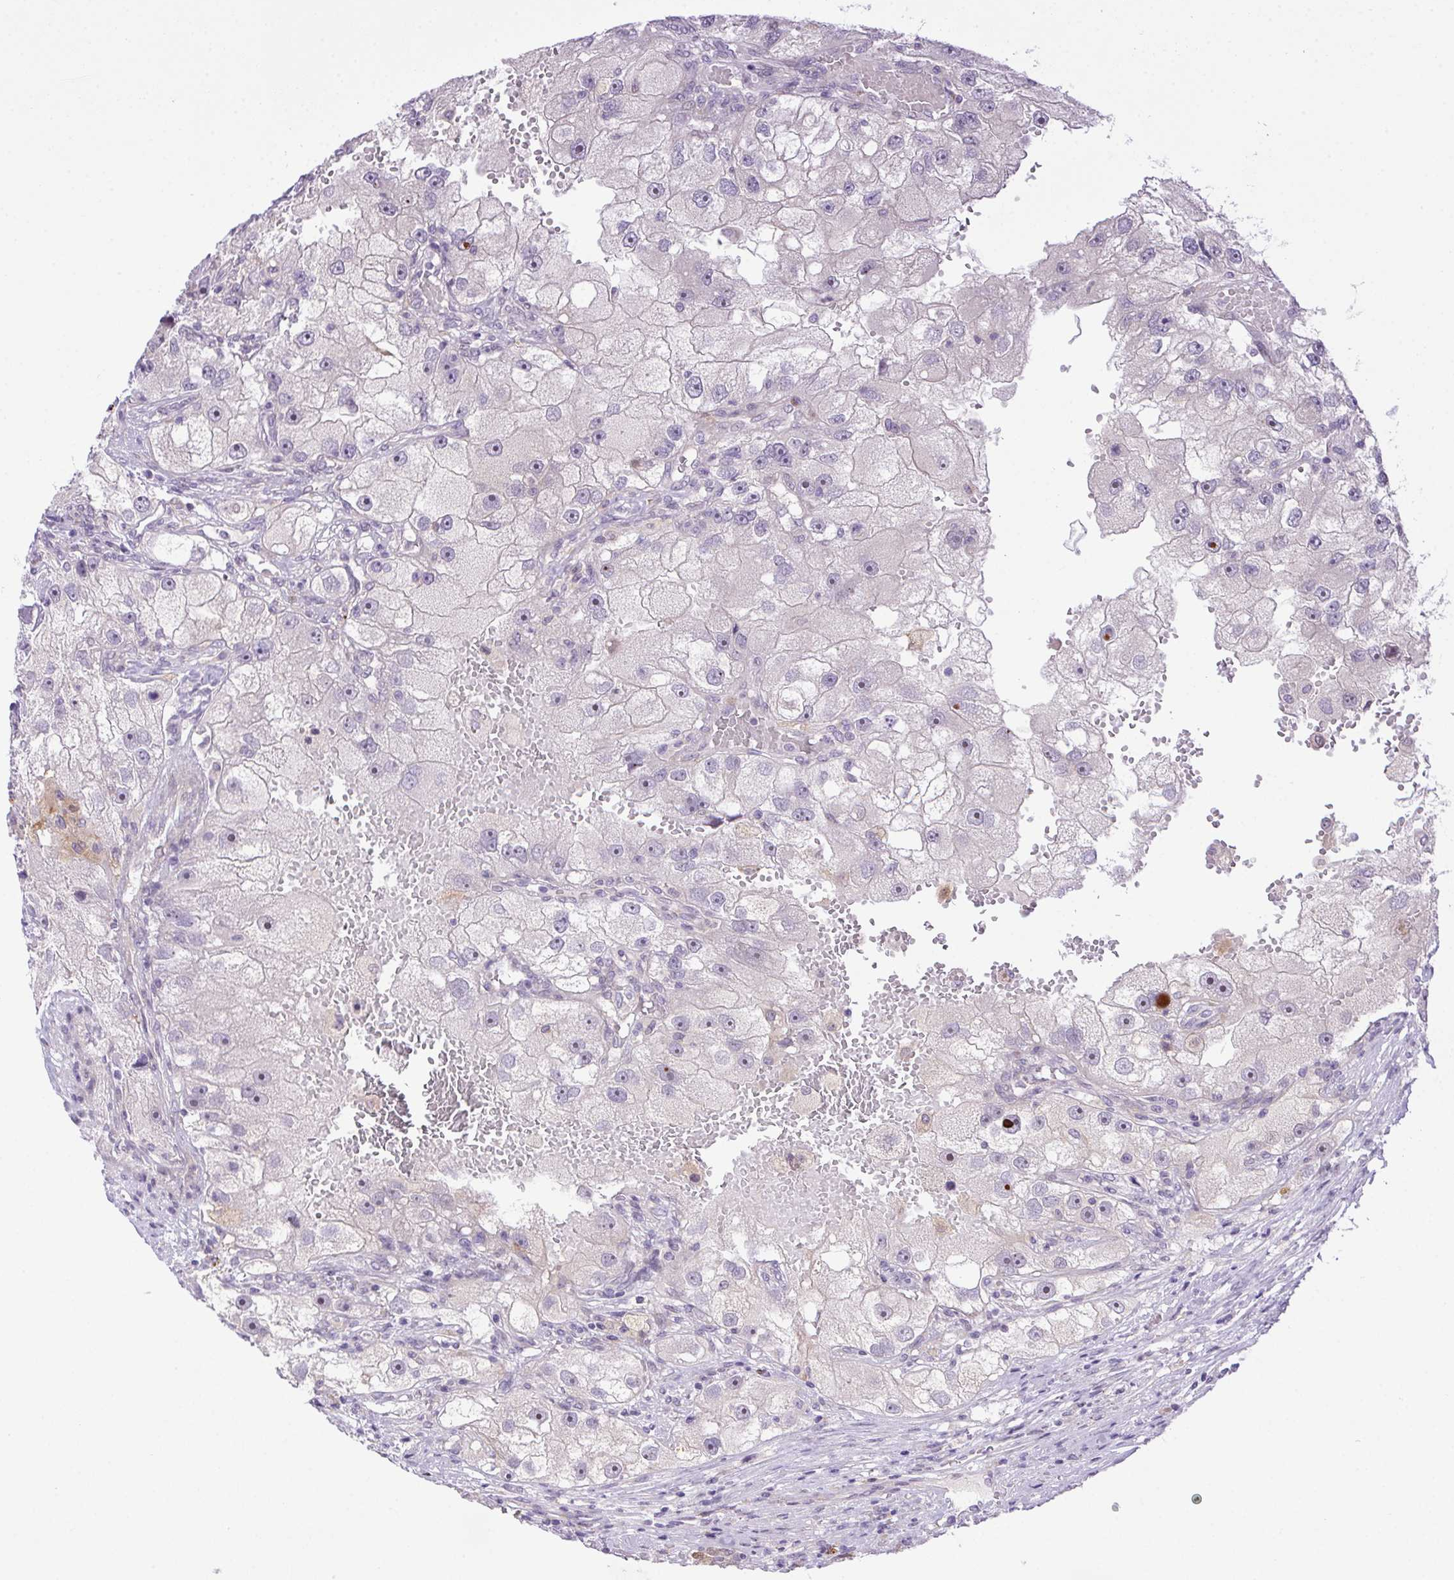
{"staining": {"intensity": "negative", "quantity": "none", "location": "none"}, "tissue": "renal cancer", "cell_type": "Tumor cells", "image_type": "cancer", "snomed": [{"axis": "morphology", "description": "Adenocarcinoma, NOS"}, {"axis": "topography", "description": "Kidney"}], "caption": "Tumor cells are negative for protein expression in human renal adenocarcinoma.", "gene": "LRRTM1", "patient": {"sex": "male", "age": 63}}